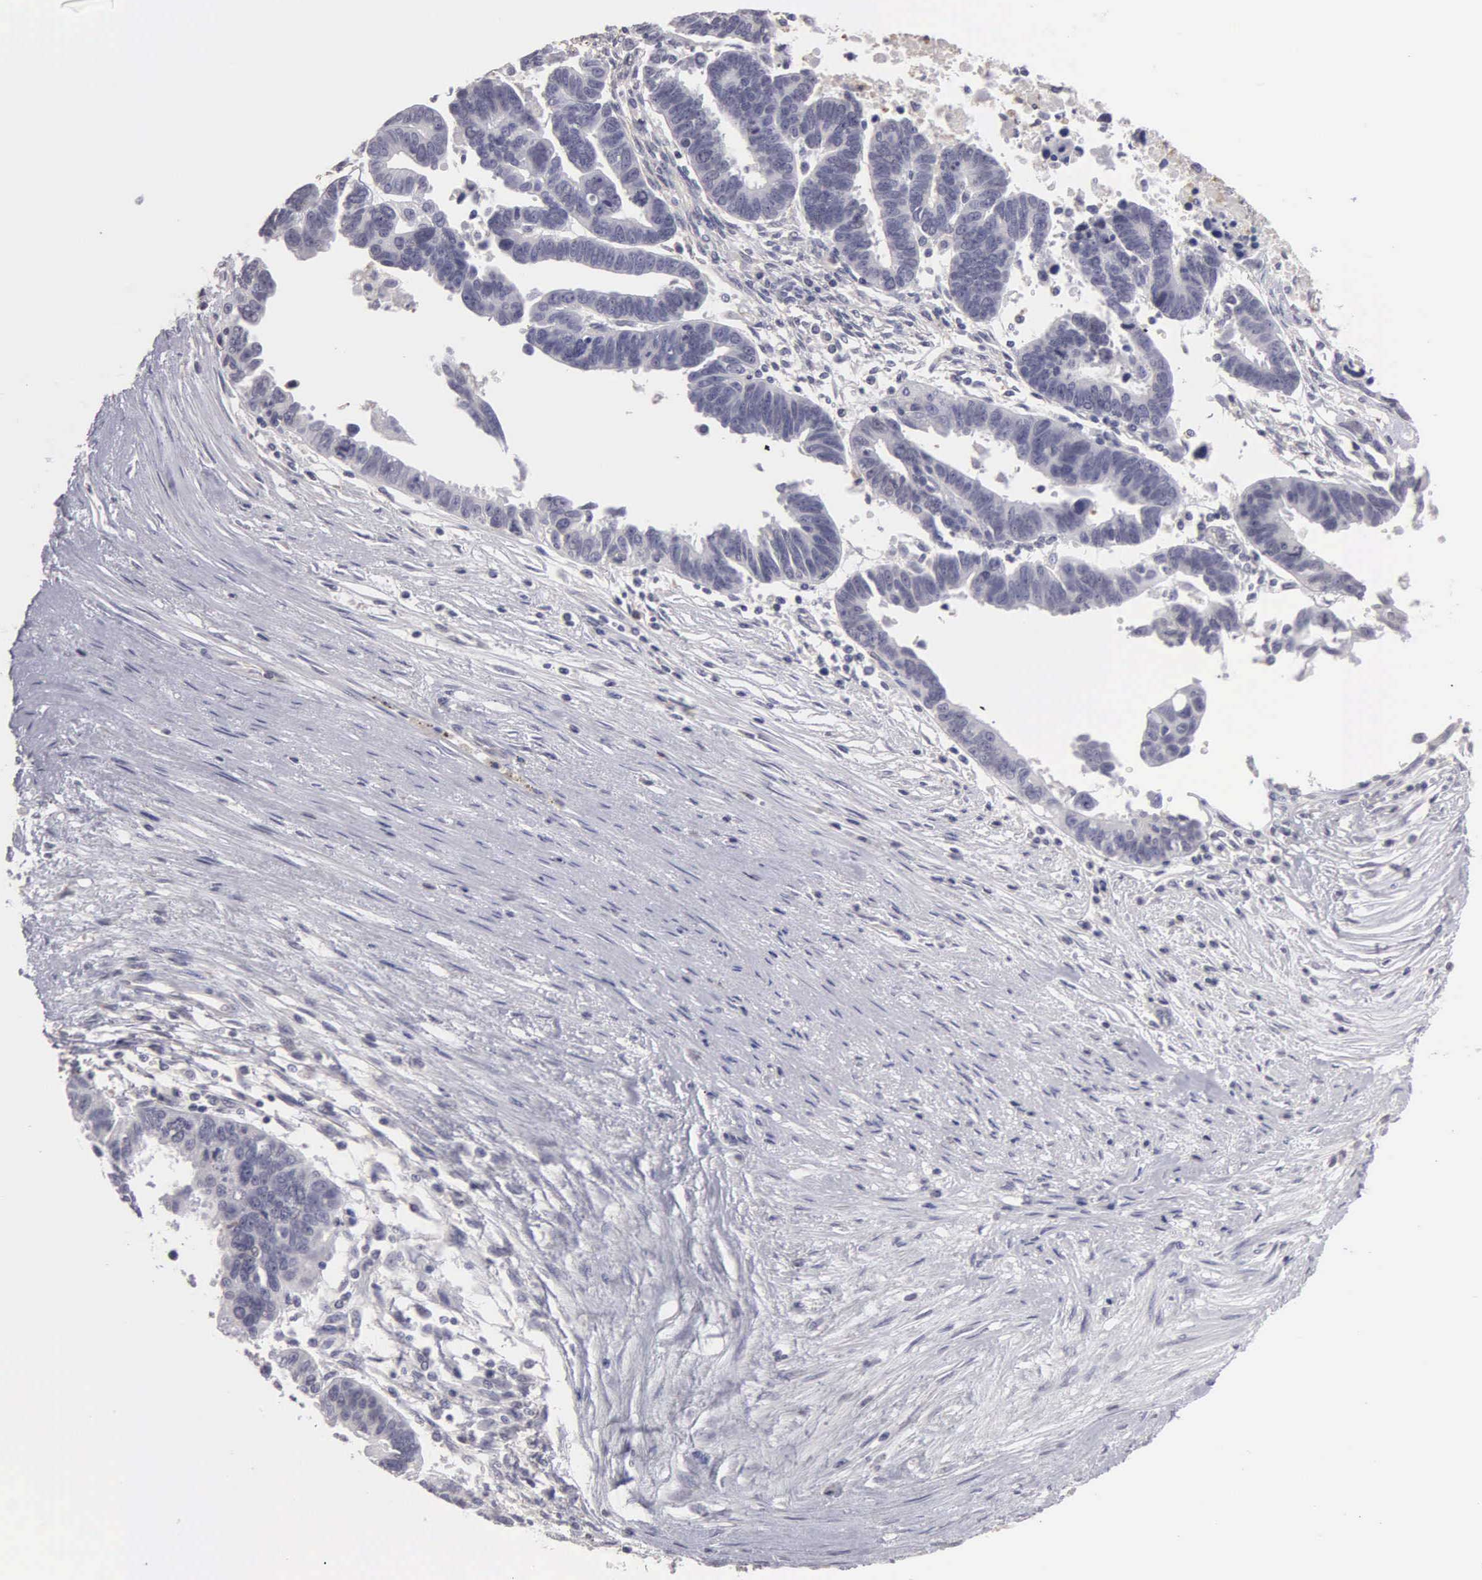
{"staining": {"intensity": "negative", "quantity": "none", "location": "none"}, "tissue": "ovarian cancer", "cell_type": "Tumor cells", "image_type": "cancer", "snomed": [{"axis": "morphology", "description": "Carcinoma, endometroid"}, {"axis": "morphology", "description": "Cystadenocarcinoma, serous, NOS"}, {"axis": "topography", "description": "Ovary"}], "caption": "Serous cystadenocarcinoma (ovarian) was stained to show a protein in brown. There is no significant expression in tumor cells.", "gene": "BRD1", "patient": {"sex": "female", "age": 45}}